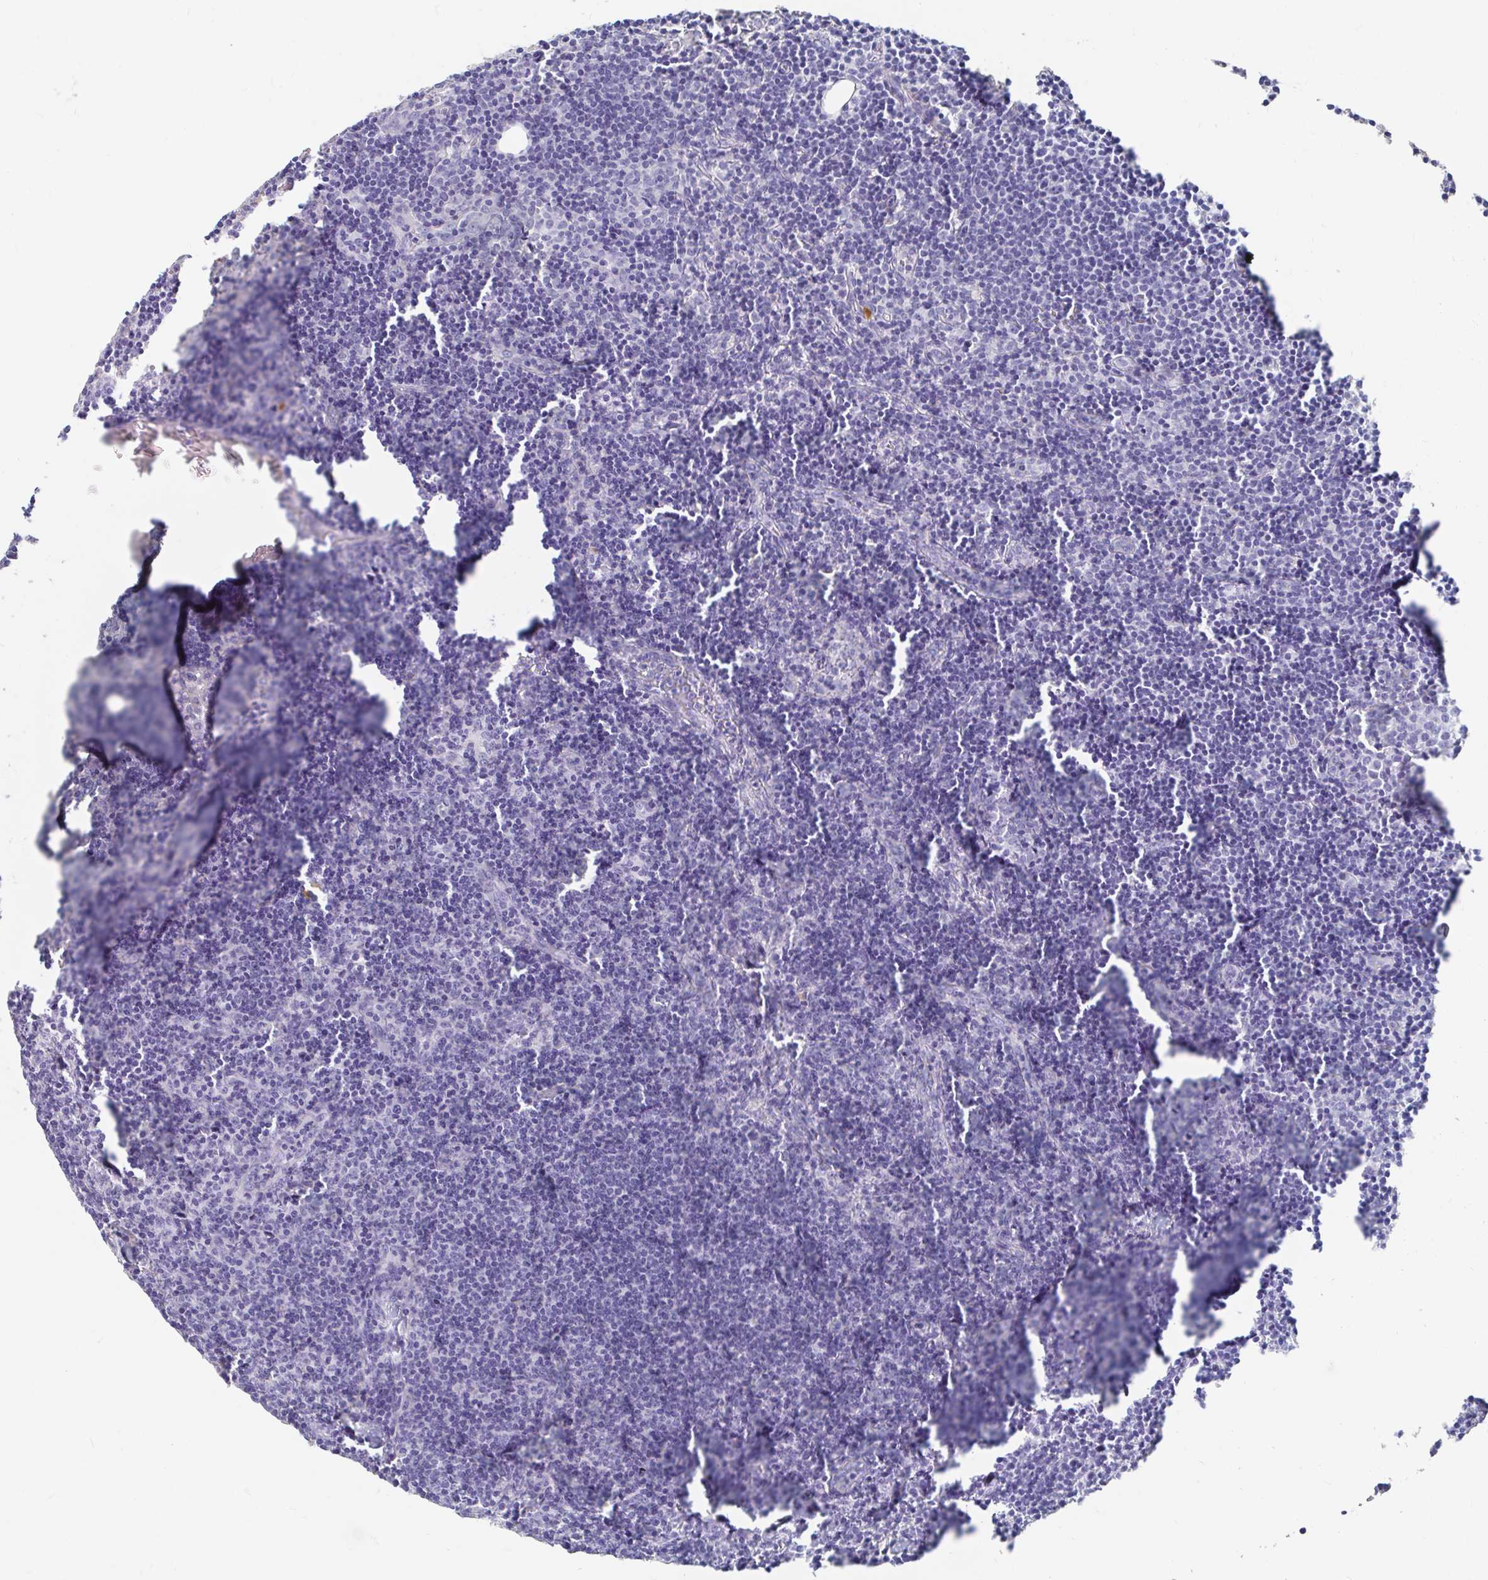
{"staining": {"intensity": "negative", "quantity": "none", "location": "none"}, "tissue": "lymph node", "cell_type": "Germinal center cells", "image_type": "normal", "snomed": [{"axis": "morphology", "description": "Normal tissue, NOS"}, {"axis": "topography", "description": "Lymph node"}], "caption": "Germinal center cells show no significant positivity in normal lymph node.", "gene": "LAMC3", "patient": {"sex": "female", "age": 41}}